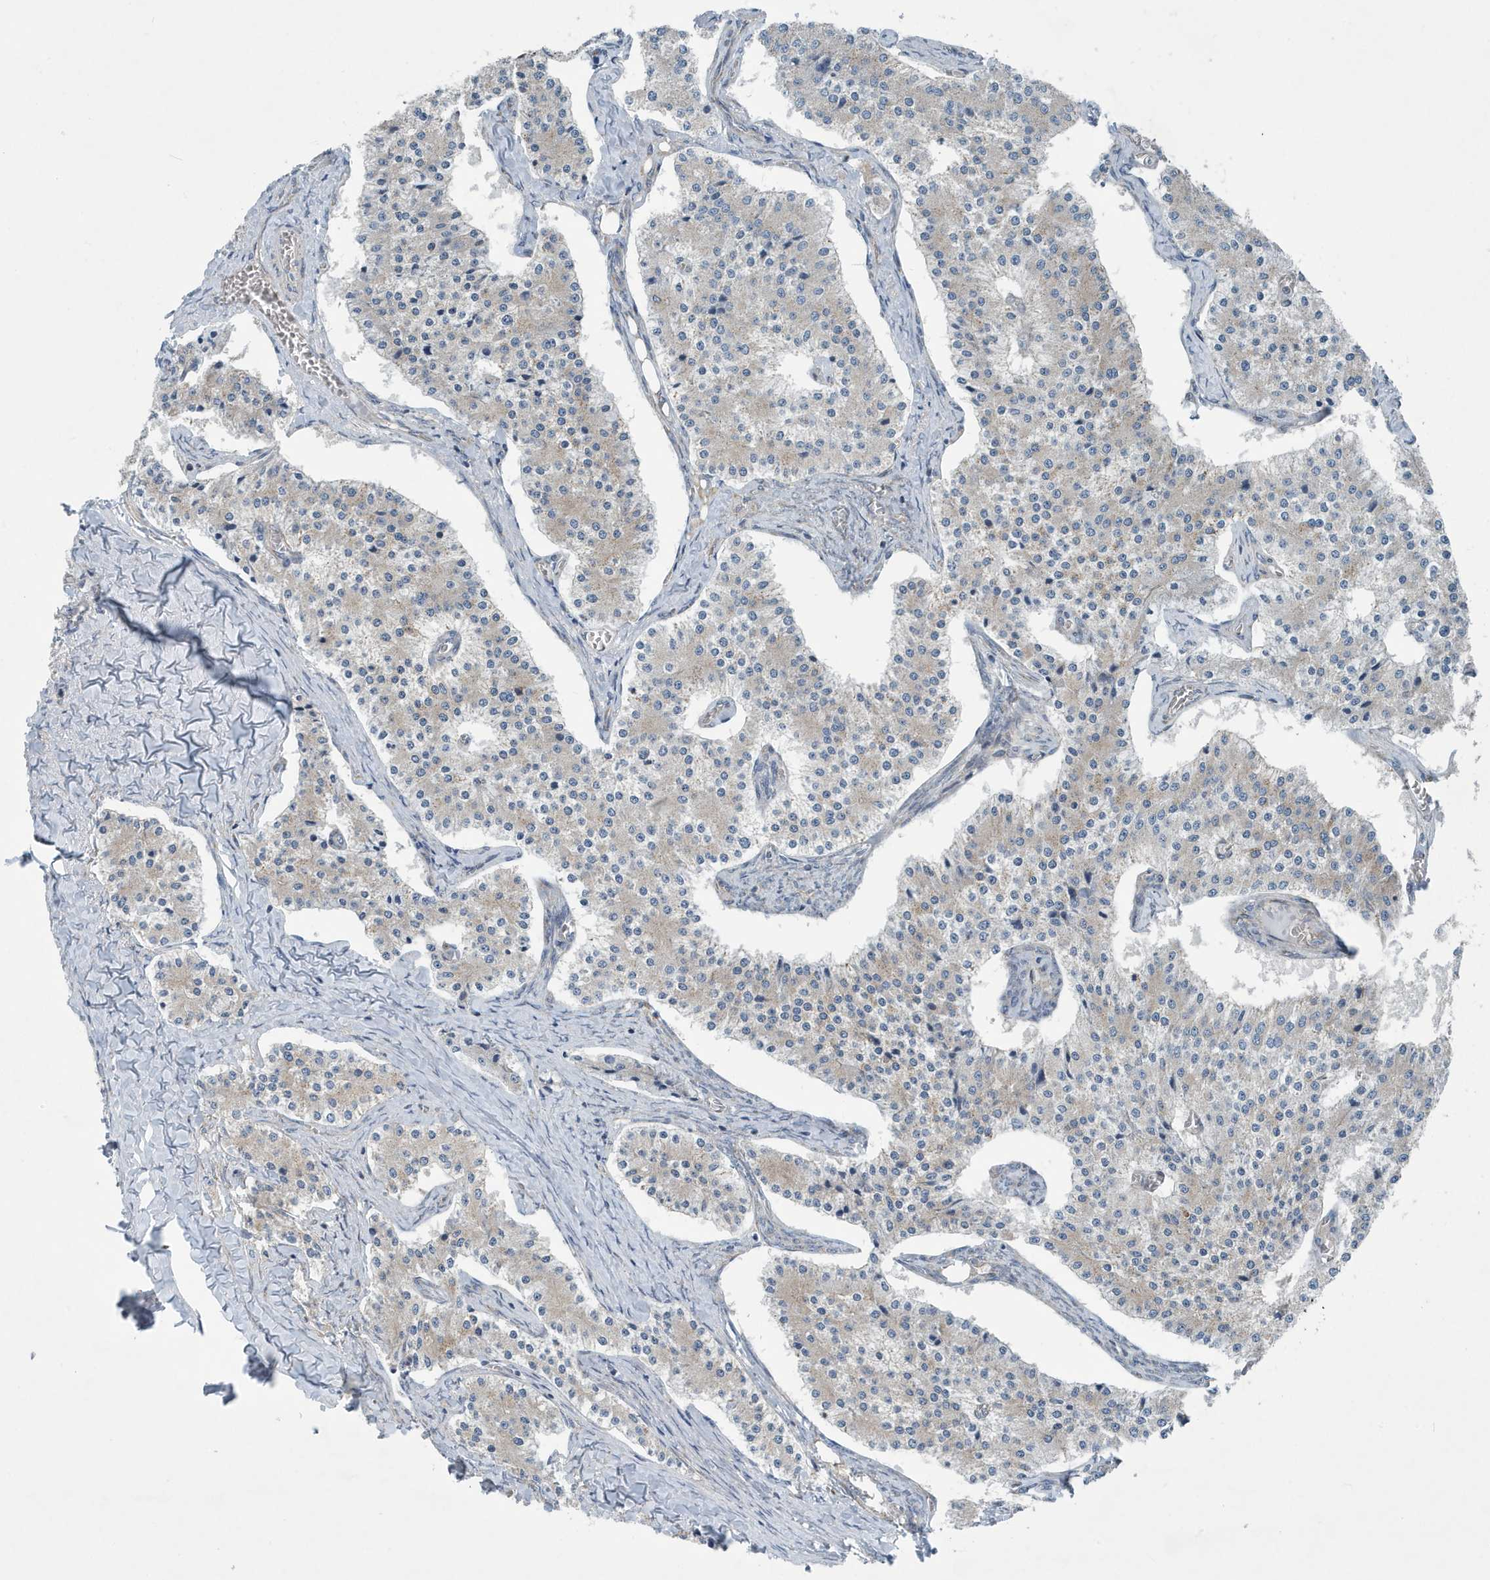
{"staining": {"intensity": "weak", "quantity": "<25%", "location": "cytoplasmic/membranous"}, "tissue": "carcinoid", "cell_type": "Tumor cells", "image_type": "cancer", "snomed": [{"axis": "morphology", "description": "Carcinoid, malignant, NOS"}, {"axis": "topography", "description": "Colon"}], "caption": "Tumor cells are negative for protein expression in human carcinoid.", "gene": "PPM1M", "patient": {"sex": "female", "age": 52}}